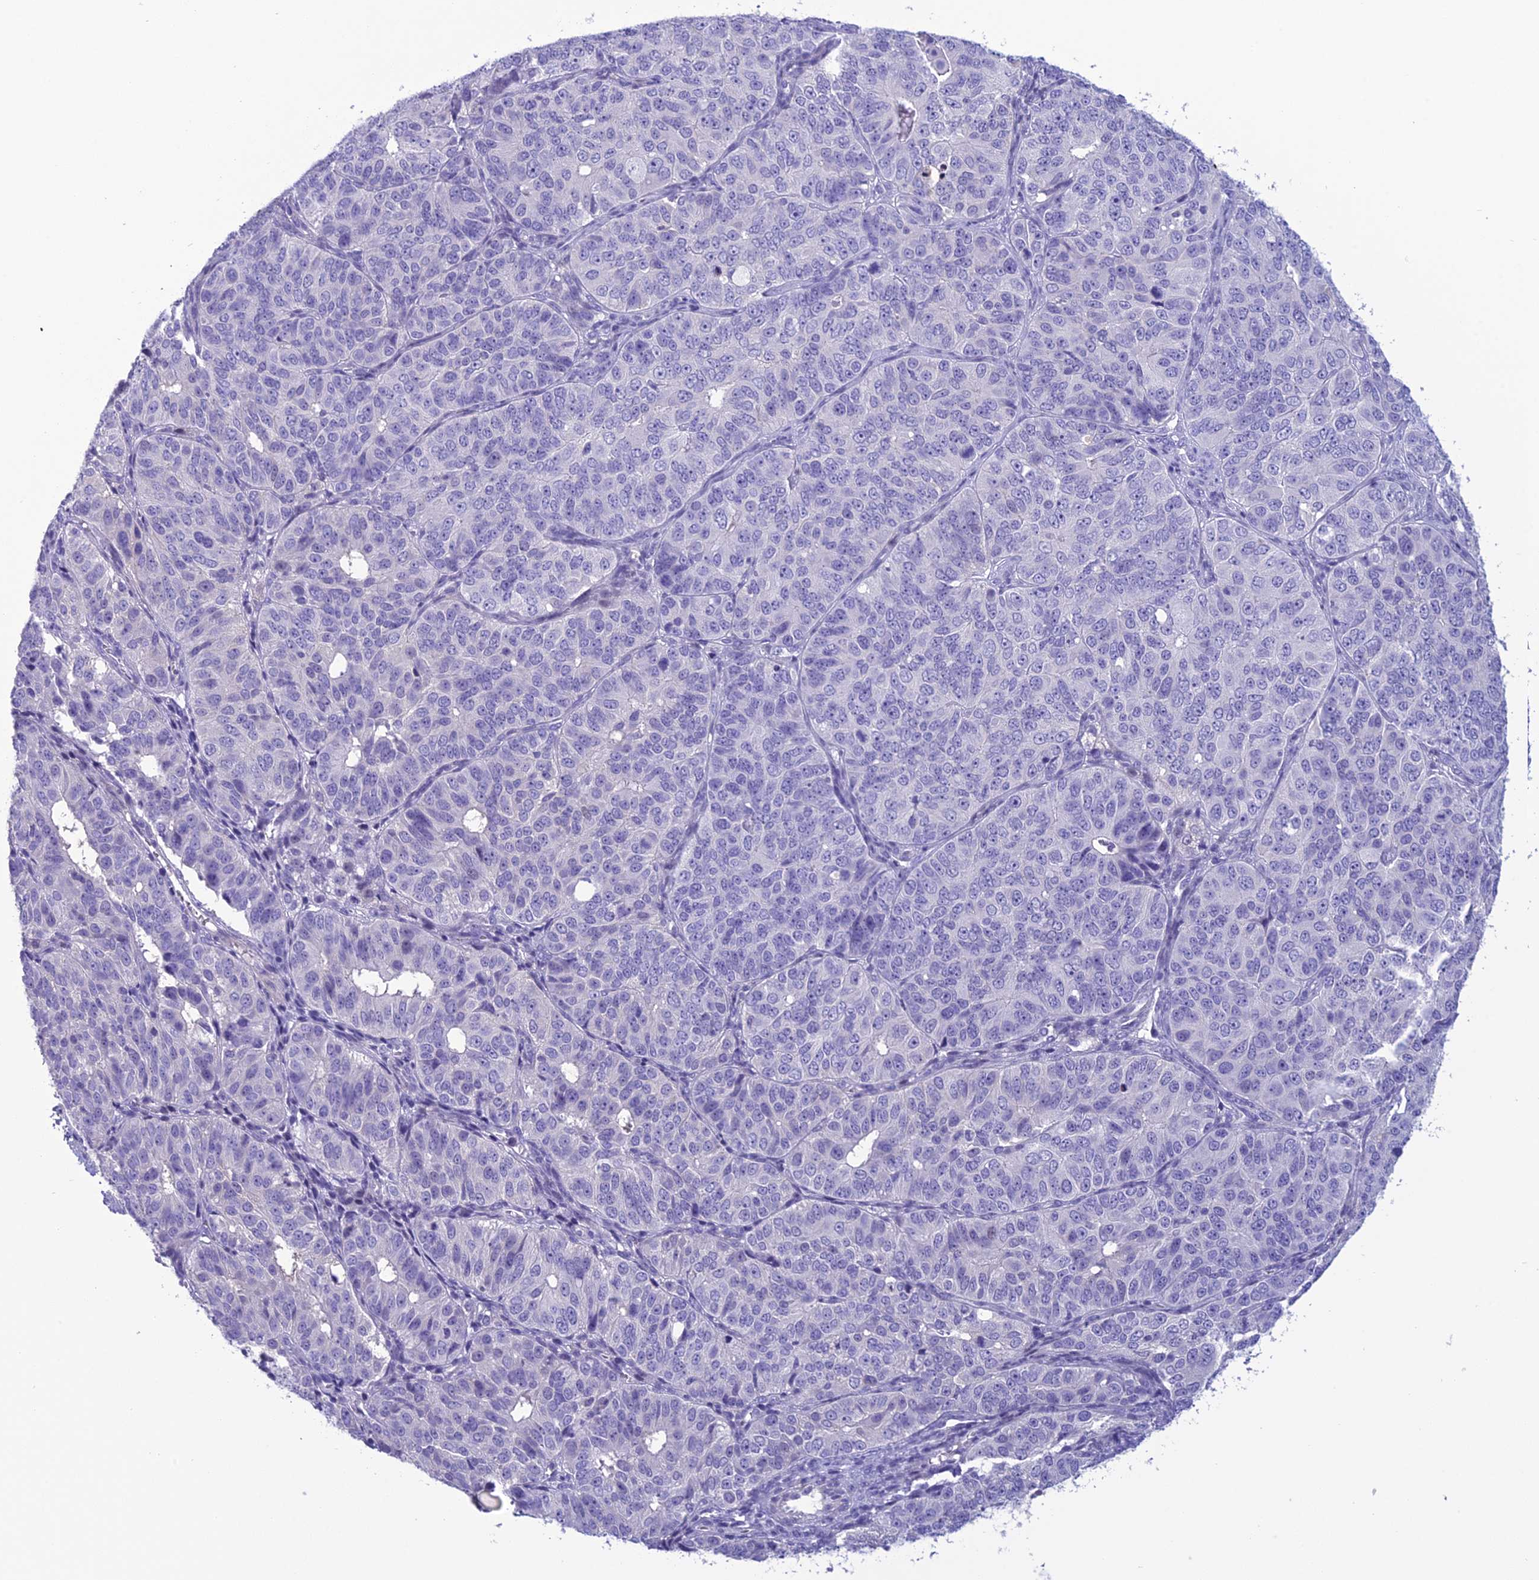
{"staining": {"intensity": "negative", "quantity": "none", "location": "none"}, "tissue": "ovarian cancer", "cell_type": "Tumor cells", "image_type": "cancer", "snomed": [{"axis": "morphology", "description": "Carcinoma, endometroid"}, {"axis": "topography", "description": "Ovary"}], "caption": "An immunohistochemistry image of ovarian cancer is shown. There is no staining in tumor cells of ovarian cancer.", "gene": "CRB2", "patient": {"sex": "female", "age": 51}}